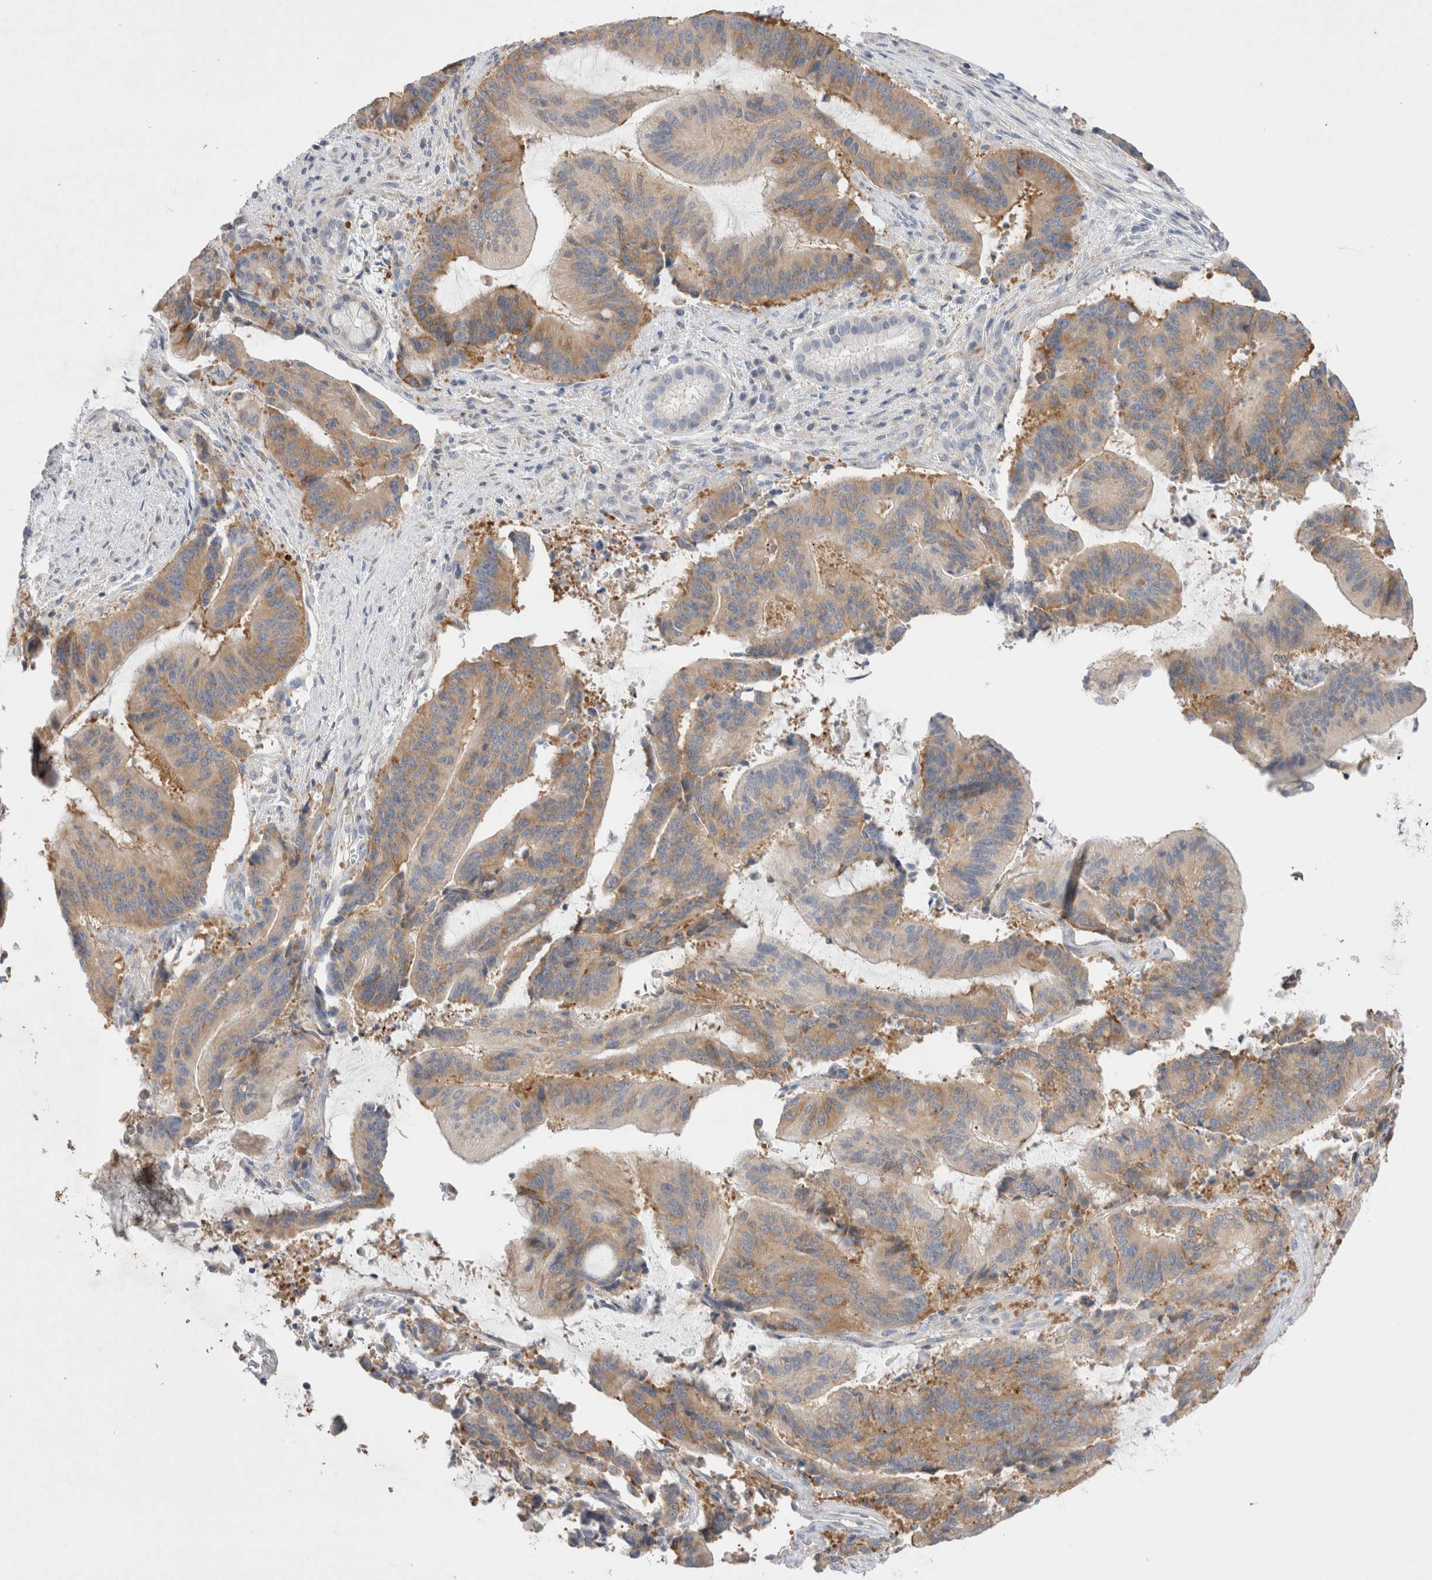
{"staining": {"intensity": "weak", "quantity": ">75%", "location": "cytoplasmic/membranous"}, "tissue": "liver cancer", "cell_type": "Tumor cells", "image_type": "cancer", "snomed": [{"axis": "morphology", "description": "Normal tissue, NOS"}, {"axis": "morphology", "description": "Cholangiocarcinoma"}, {"axis": "topography", "description": "Liver"}, {"axis": "topography", "description": "Peripheral nerve tissue"}], "caption": "Weak cytoplasmic/membranous positivity for a protein is identified in about >75% of tumor cells of liver cancer (cholangiocarcinoma) using immunohistochemistry.", "gene": "ZNF23", "patient": {"sex": "female", "age": 73}}